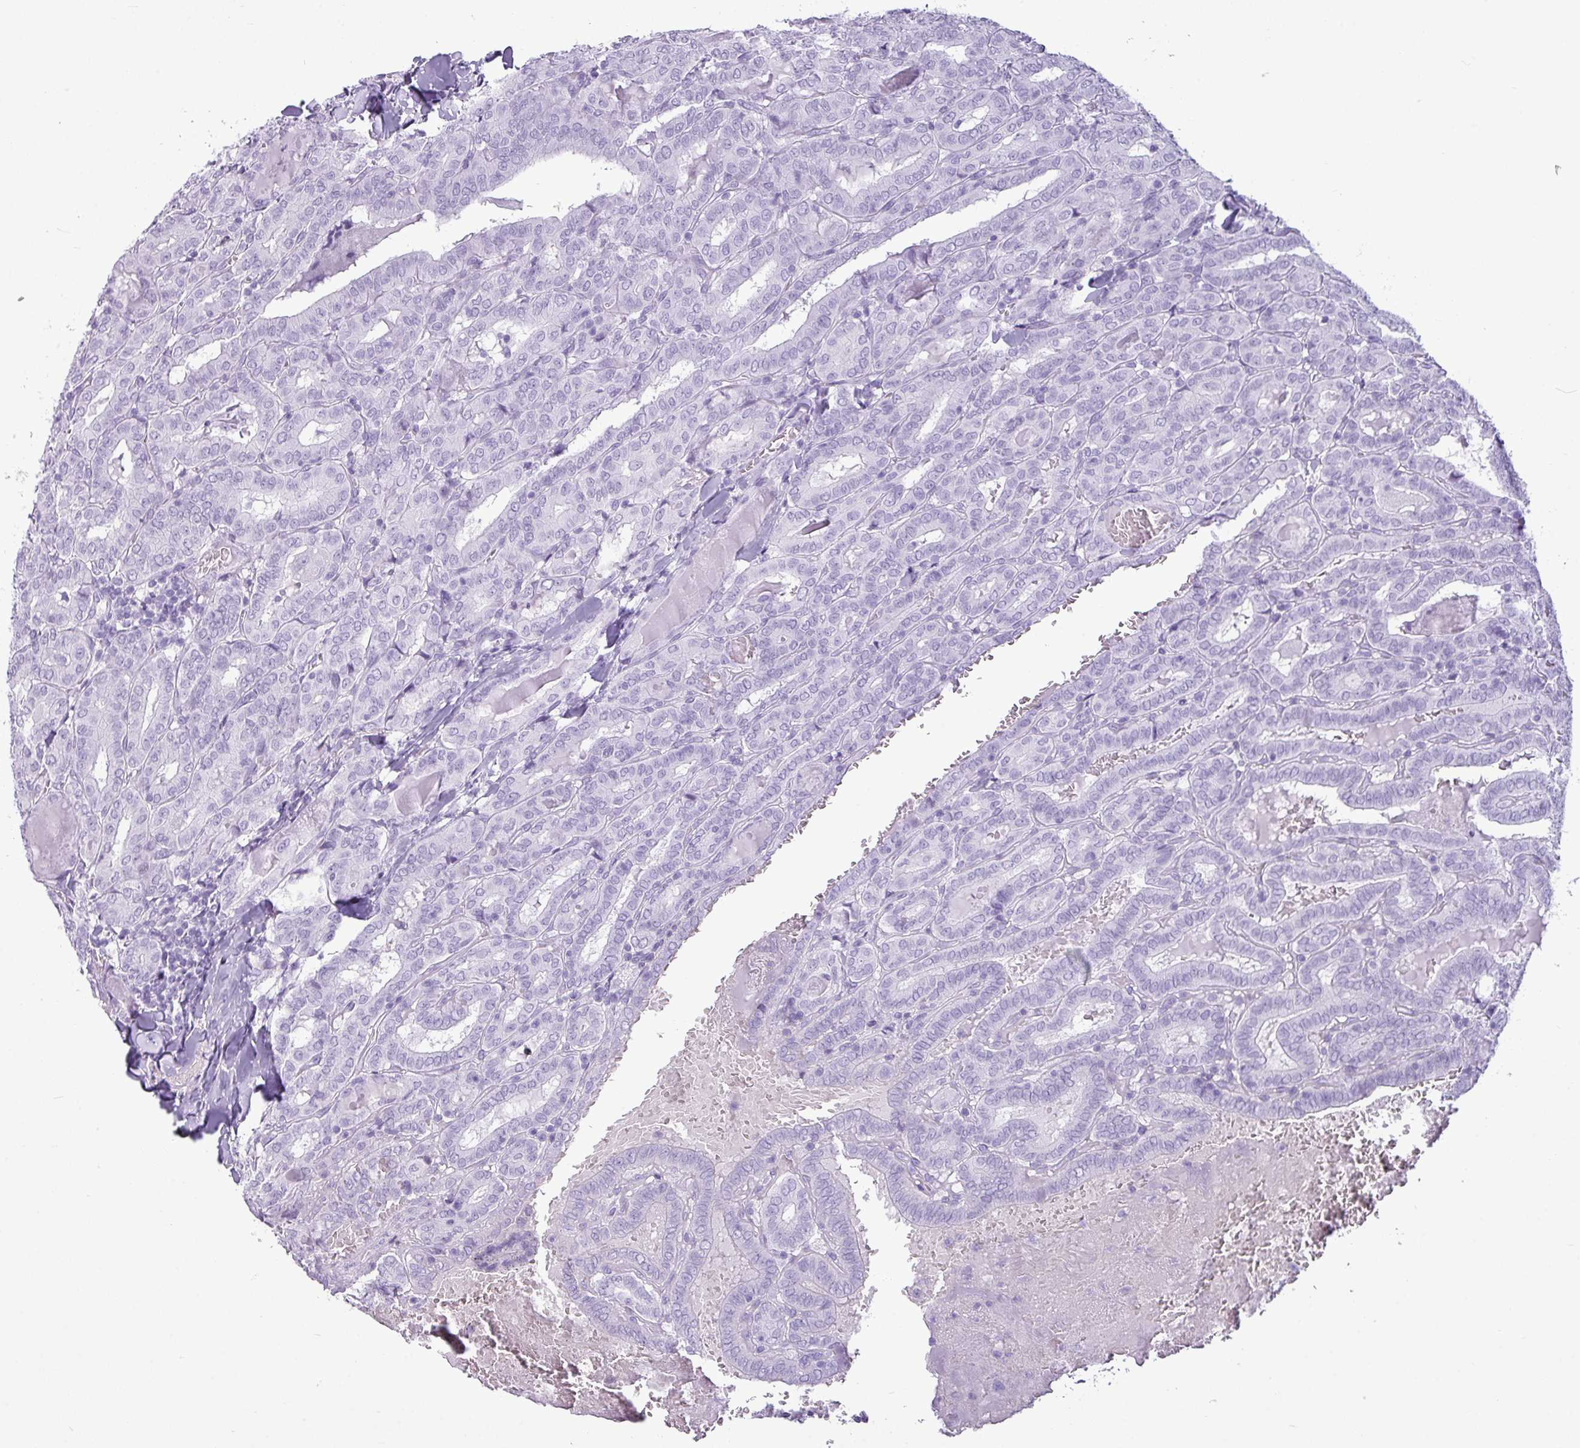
{"staining": {"intensity": "negative", "quantity": "none", "location": "none"}, "tissue": "thyroid cancer", "cell_type": "Tumor cells", "image_type": "cancer", "snomed": [{"axis": "morphology", "description": "Papillary adenocarcinoma, NOS"}, {"axis": "topography", "description": "Thyroid gland"}], "caption": "High power microscopy image of an immunohistochemistry micrograph of thyroid papillary adenocarcinoma, revealing no significant expression in tumor cells. (DAB IHC with hematoxylin counter stain).", "gene": "AMY1B", "patient": {"sex": "female", "age": 72}}